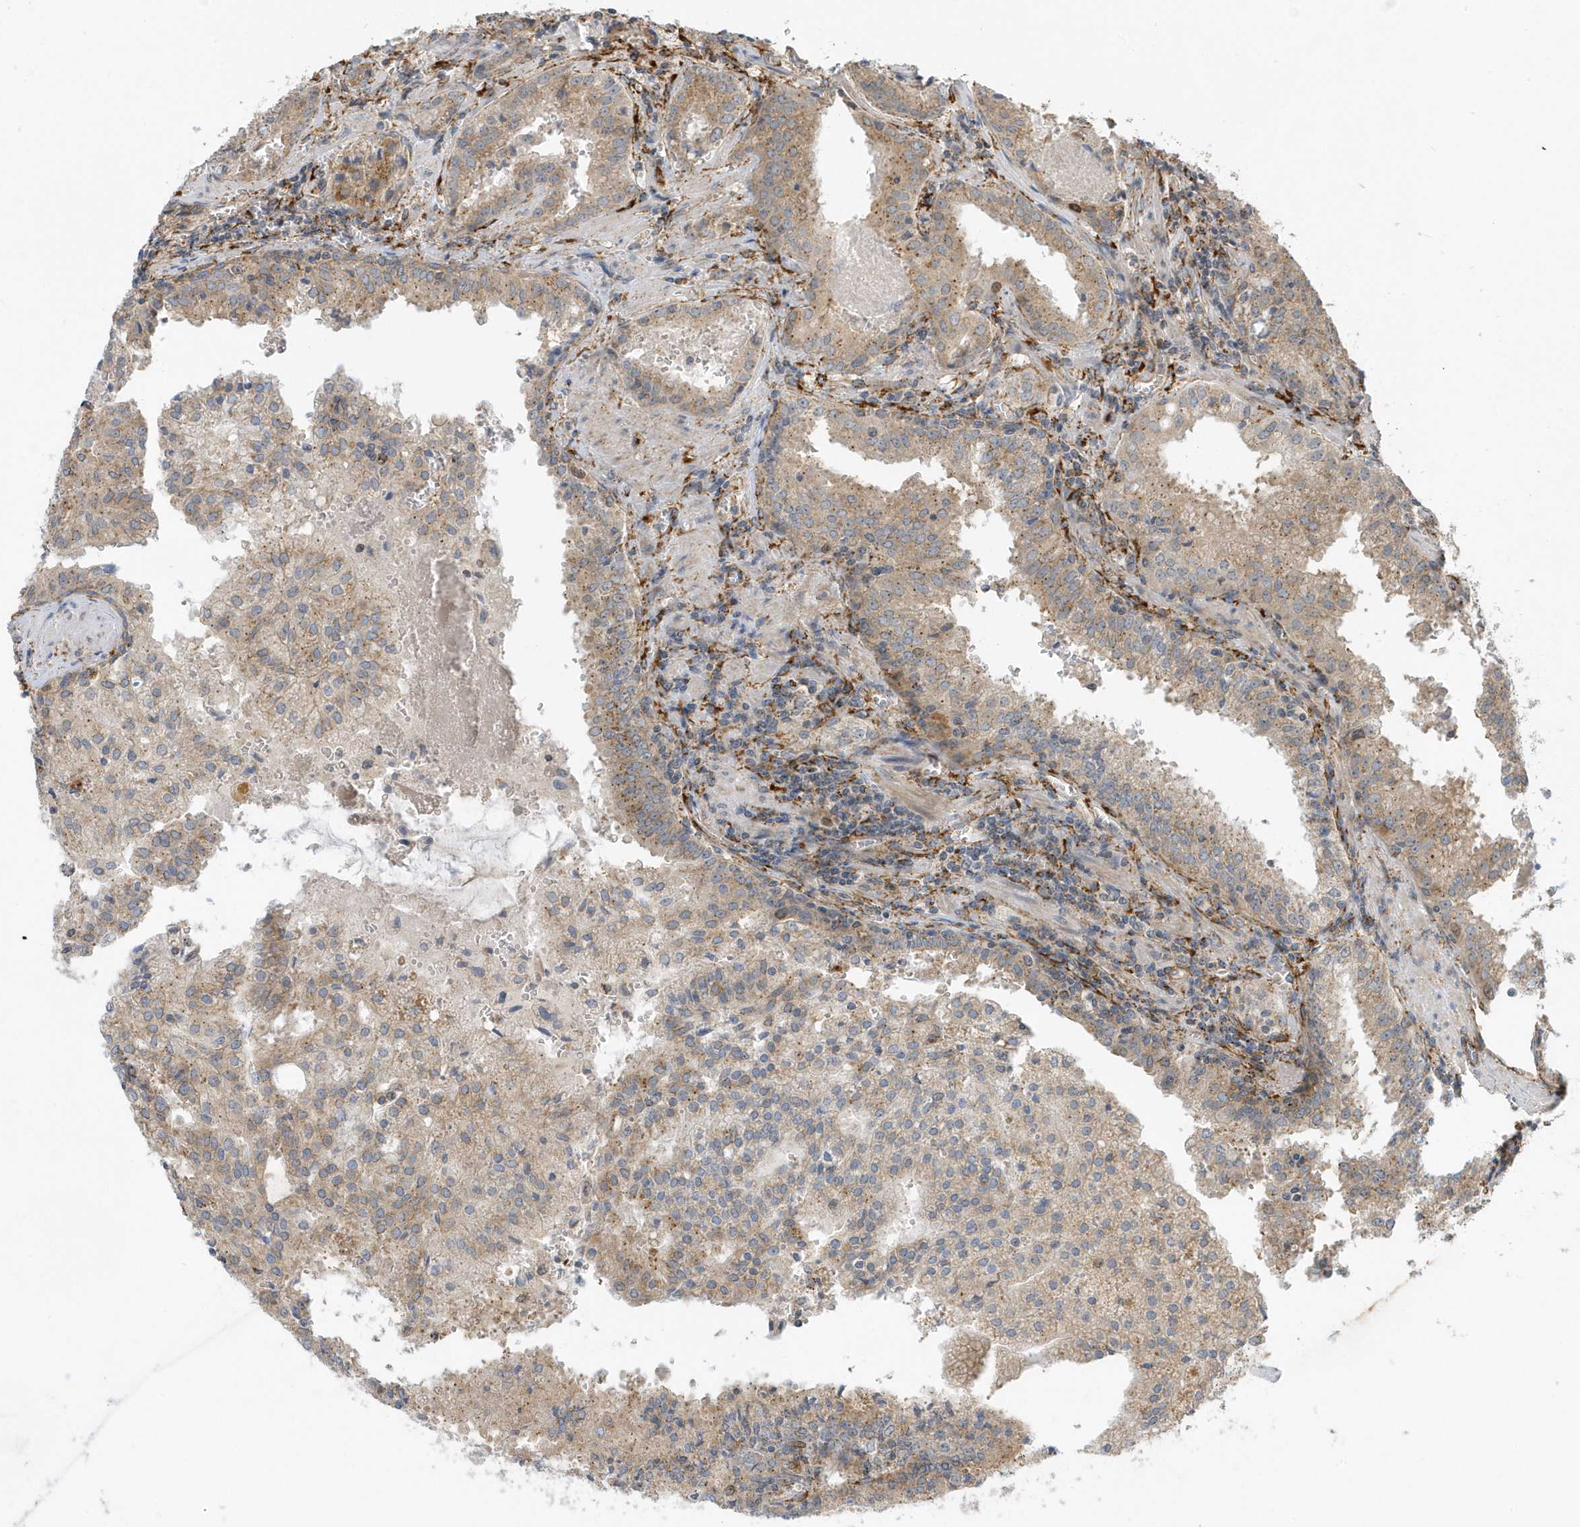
{"staining": {"intensity": "moderate", "quantity": "<25%", "location": "cytoplasmic/membranous"}, "tissue": "prostate cancer", "cell_type": "Tumor cells", "image_type": "cancer", "snomed": [{"axis": "morphology", "description": "Adenocarcinoma, High grade"}, {"axis": "topography", "description": "Prostate"}], "caption": "Protein expression analysis of human prostate cancer reveals moderate cytoplasmic/membranous staining in about <25% of tumor cells.", "gene": "HRH4", "patient": {"sex": "male", "age": 68}}